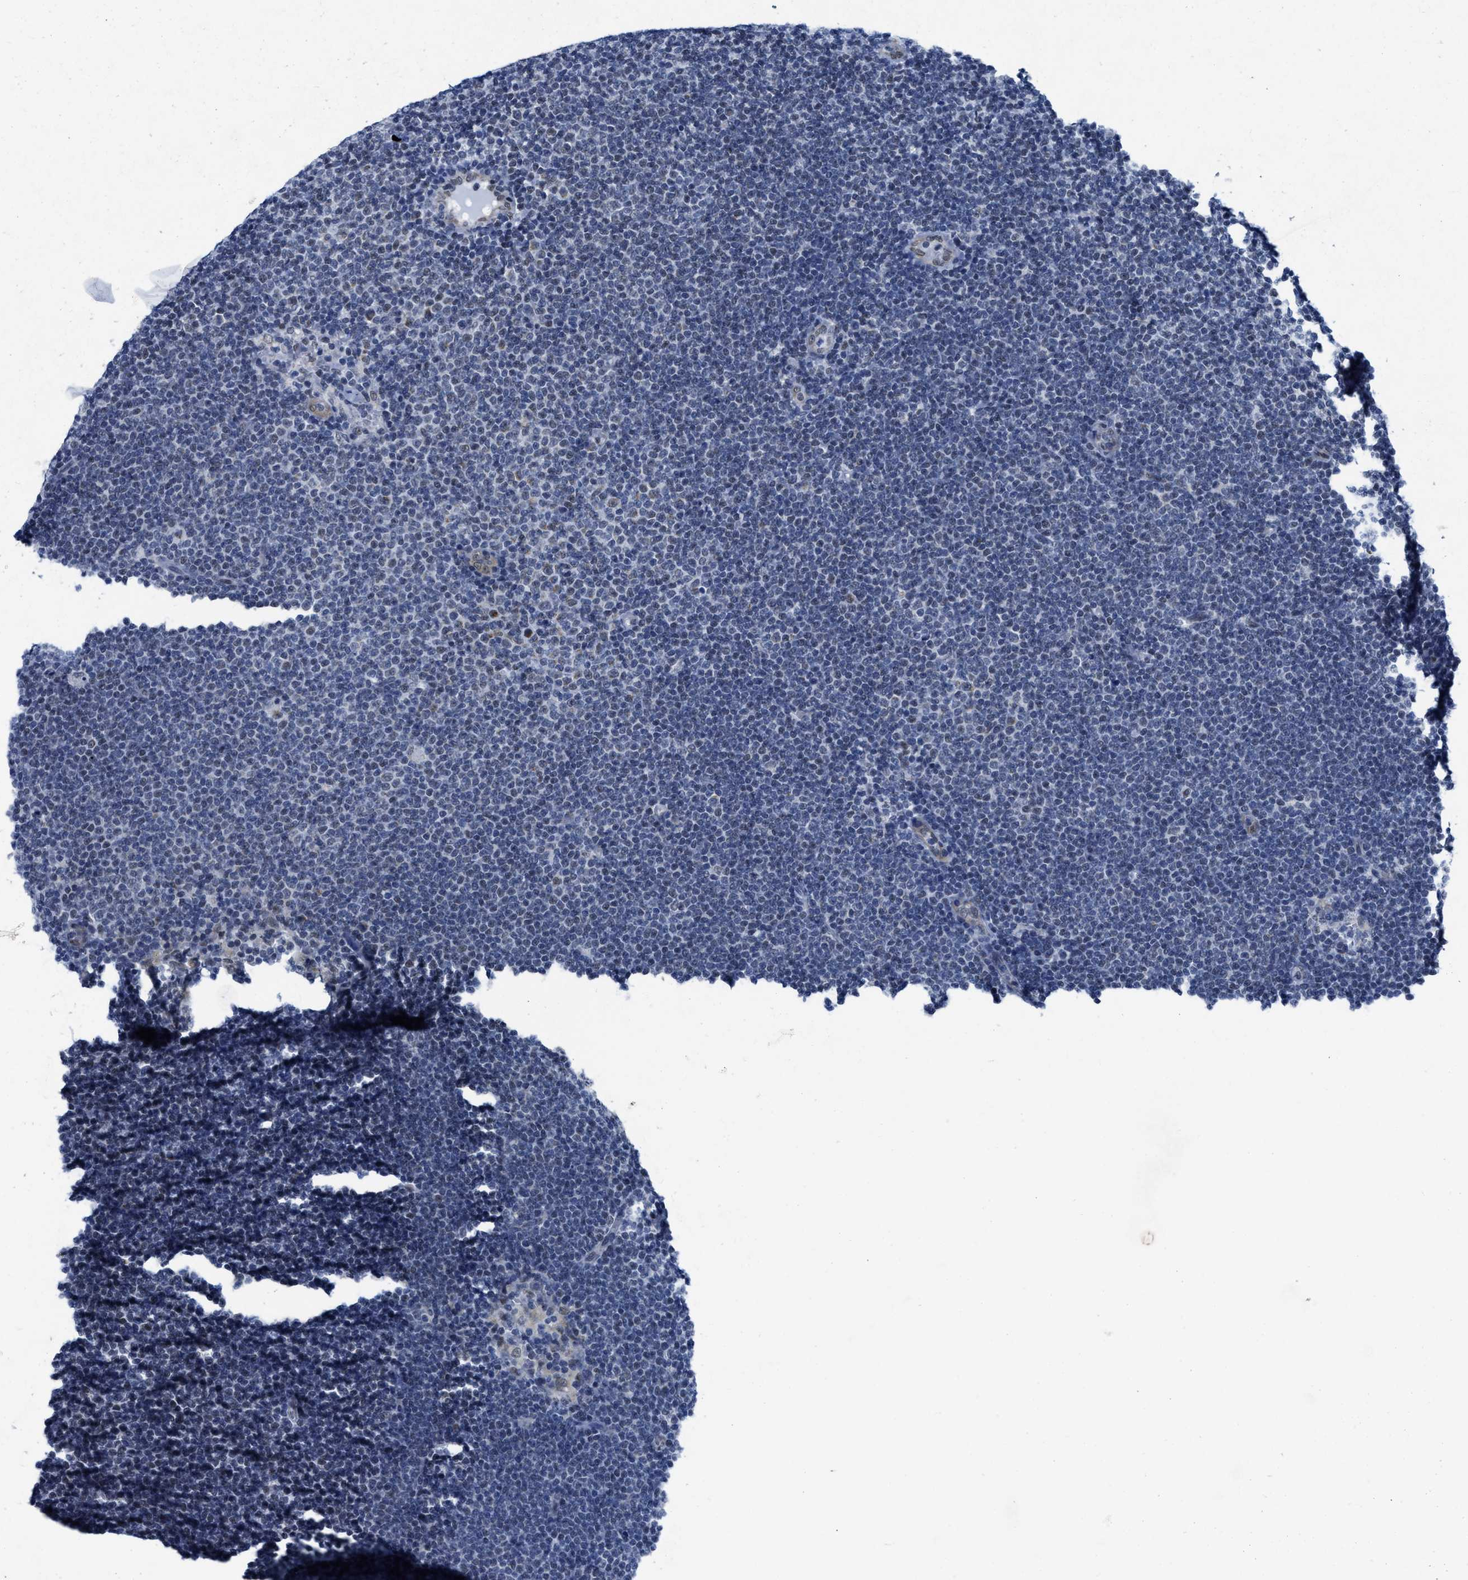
{"staining": {"intensity": "weak", "quantity": "<25%", "location": "nuclear"}, "tissue": "lymphoma", "cell_type": "Tumor cells", "image_type": "cancer", "snomed": [{"axis": "morphology", "description": "Malignant lymphoma, non-Hodgkin's type, Low grade"}, {"axis": "topography", "description": "Lymph node"}], "caption": "Human lymphoma stained for a protein using IHC reveals no positivity in tumor cells.", "gene": "ID3", "patient": {"sex": "female", "age": 53}}